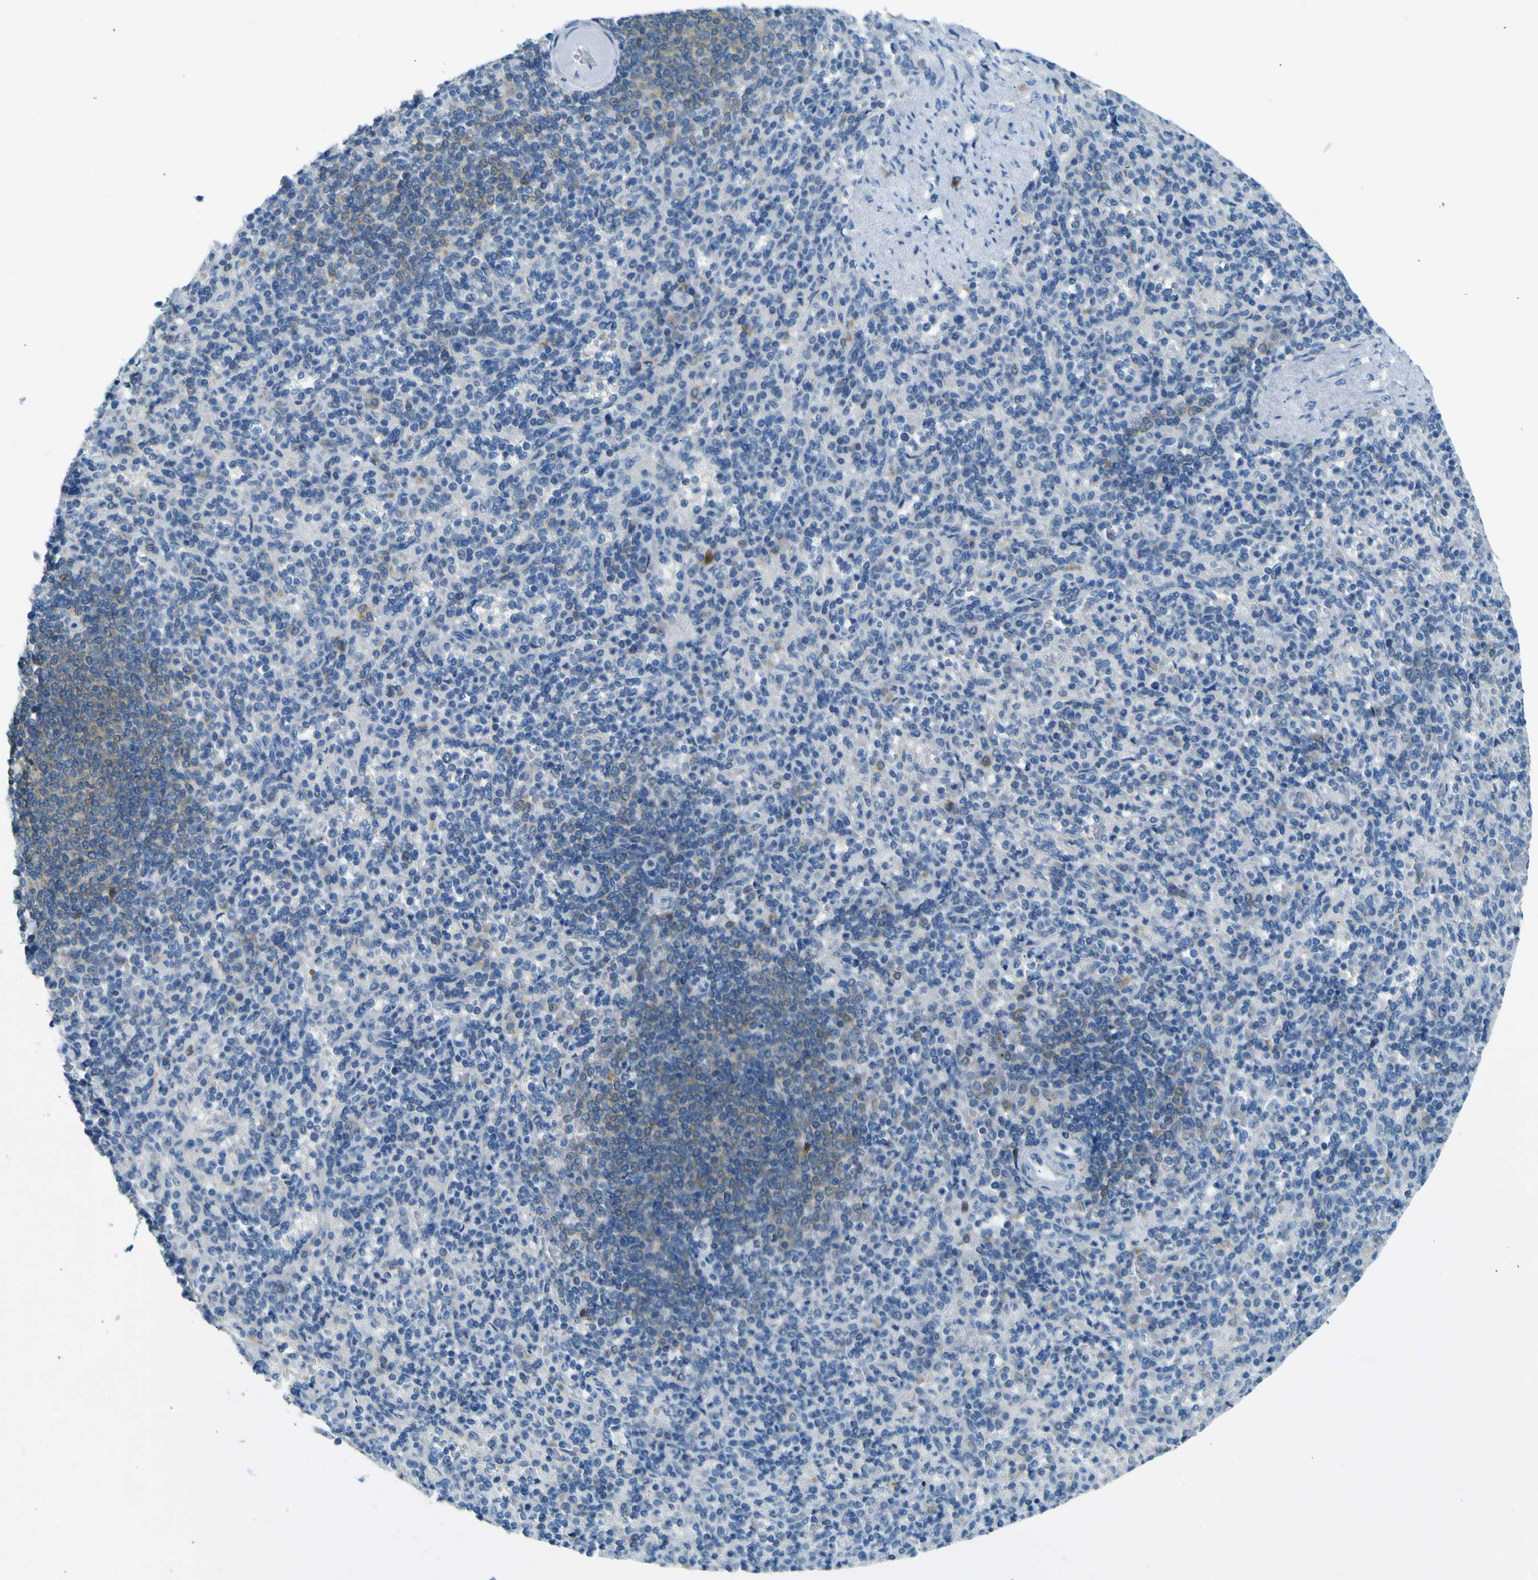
{"staining": {"intensity": "moderate", "quantity": "<25%", "location": "cytoplasmic/membranous"}, "tissue": "spleen", "cell_type": "Cells in red pulp", "image_type": "normal", "snomed": [{"axis": "morphology", "description": "Normal tissue, NOS"}, {"axis": "topography", "description": "Spleen"}], "caption": "A brown stain highlights moderate cytoplasmic/membranous positivity of a protein in cells in red pulp of normal spleen.", "gene": "SORCS1", "patient": {"sex": "female", "age": 74}}